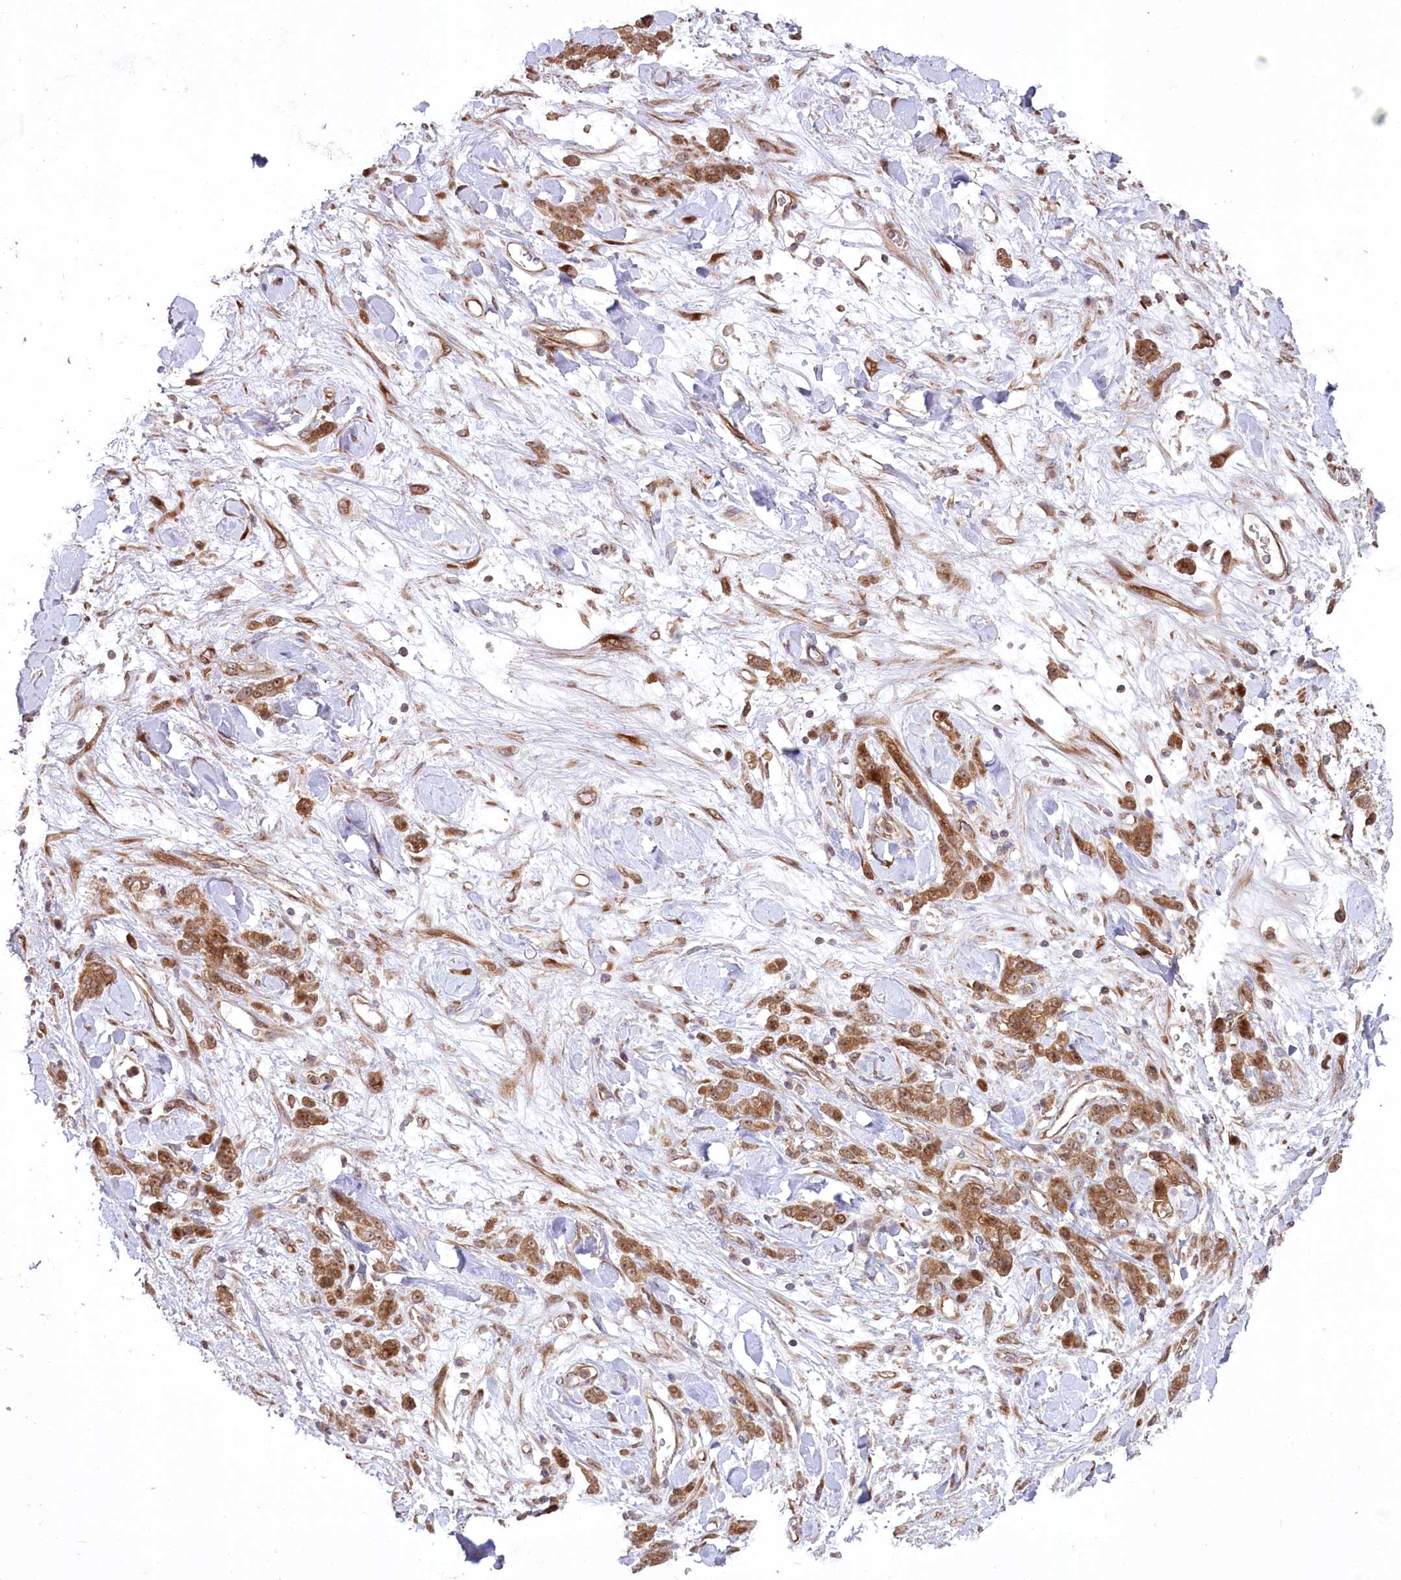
{"staining": {"intensity": "moderate", "quantity": ">75%", "location": "cytoplasmic/membranous,nuclear"}, "tissue": "stomach cancer", "cell_type": "Tumor cells", "image_type": "cancer", "snomed": [{"axis": "morphology", "description": "Normal tissue, NOS"}, {"axis": "morphology", "description": "Adenocarcinoma, NOS"}, {"axis": "topography", "description": "Stomach"}], "caption": "Moderate cytoplasmic/membranous and nuclear staining for a protein is appreciated in approximately >75% of tumor cells of stomach cancer using immunohistochemistry (IHC).", "gene": "TBCA", "patient": {"sex": "male", "age": 82}}